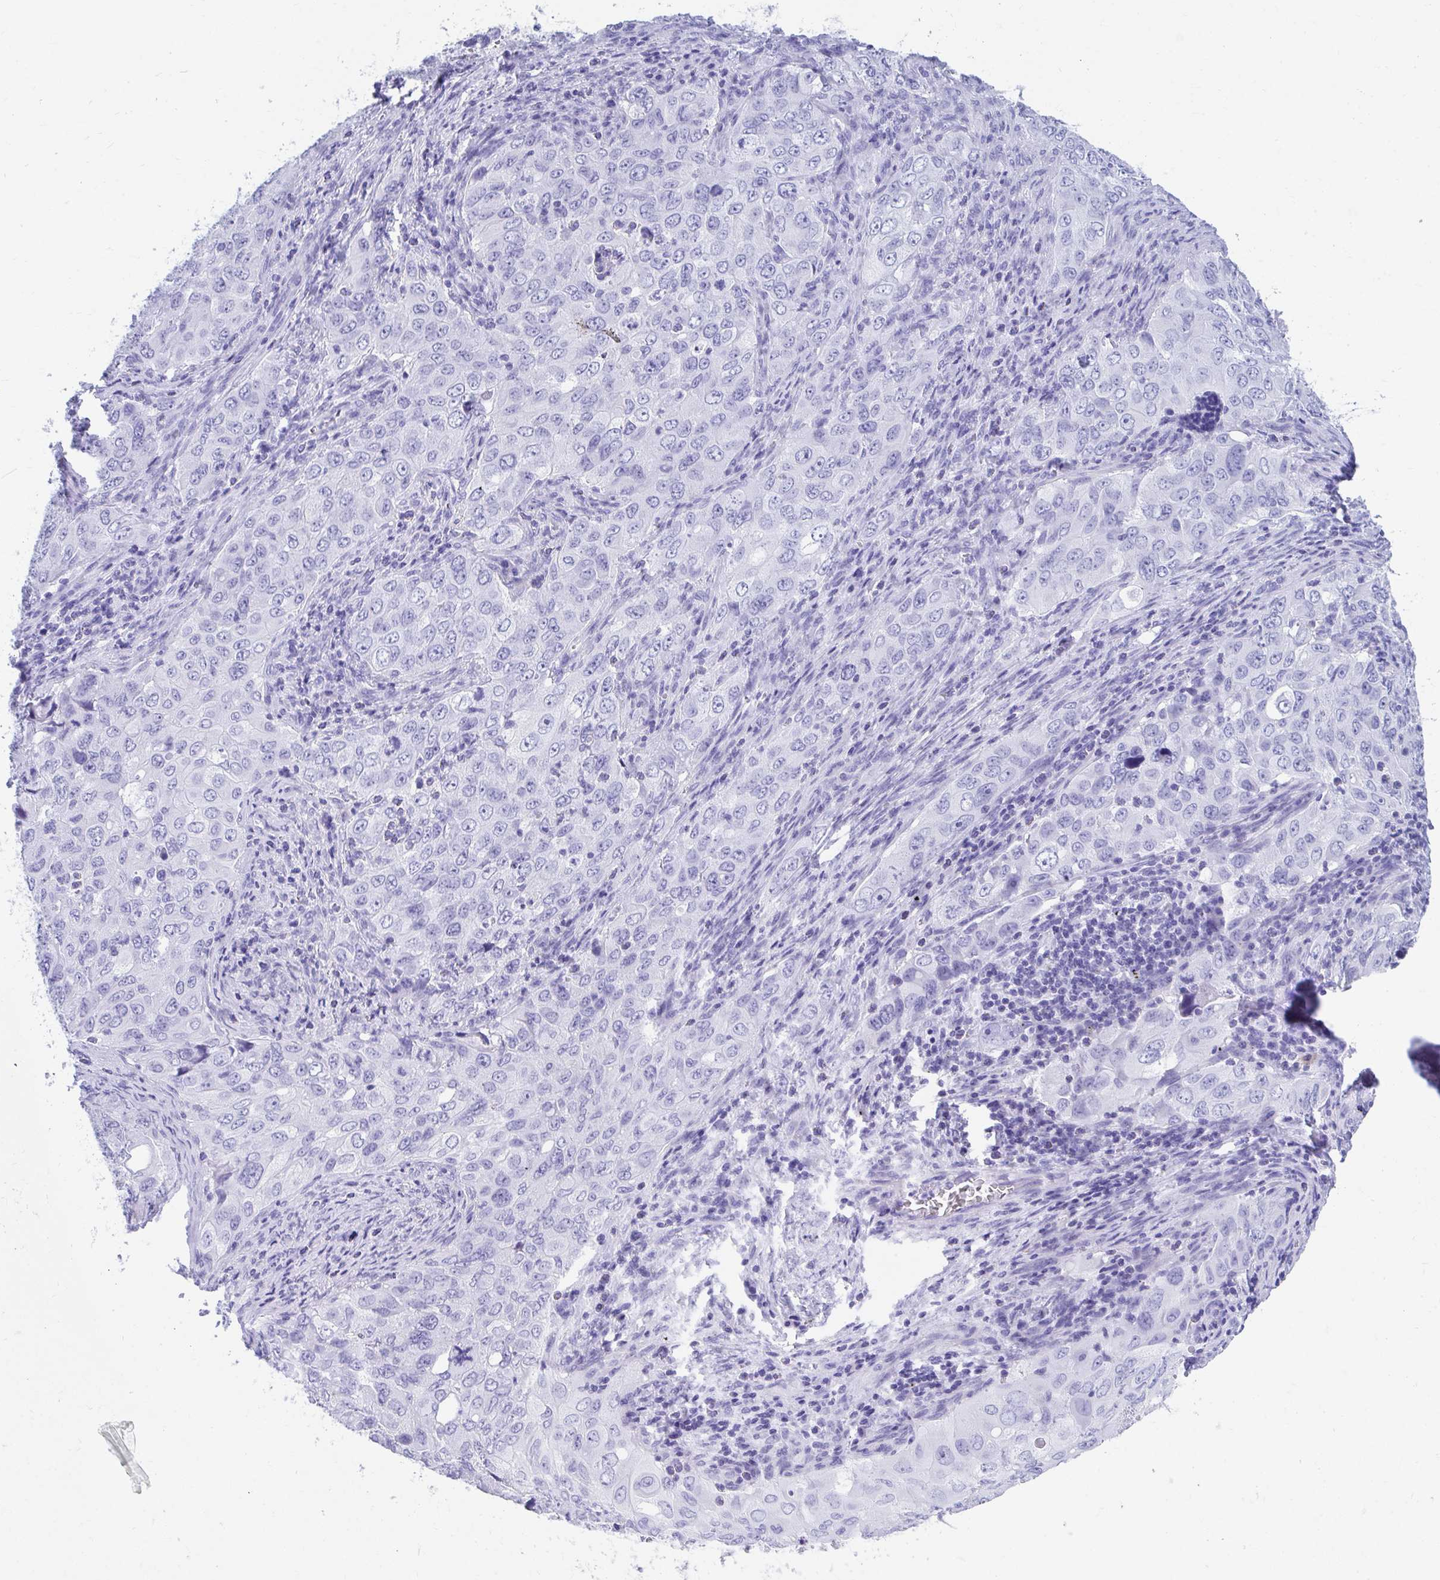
{"staining": {"intensity": "negative", "quantity": "none", "location": "none"}, "tissue": "lung cancer", "cell_type": "Tumor cells", "image_type": "cancer", "snomed": [{"axis": "morphology", "description": "Adenocarcinoma, NOS"}, {"axis": "morphology", "description": "Adenocarcinoma, metastatic, NOS"}, {"axis": "topography", "description": "Lymph node"}, {"axis": "topography", "description": "Lung"}], "caption": "Tumor cells are negative for protein expression in human metastatic adenocarcinoma (lung).", "gene": "HGD", "patient": {"sex": "female", "age": 42}}